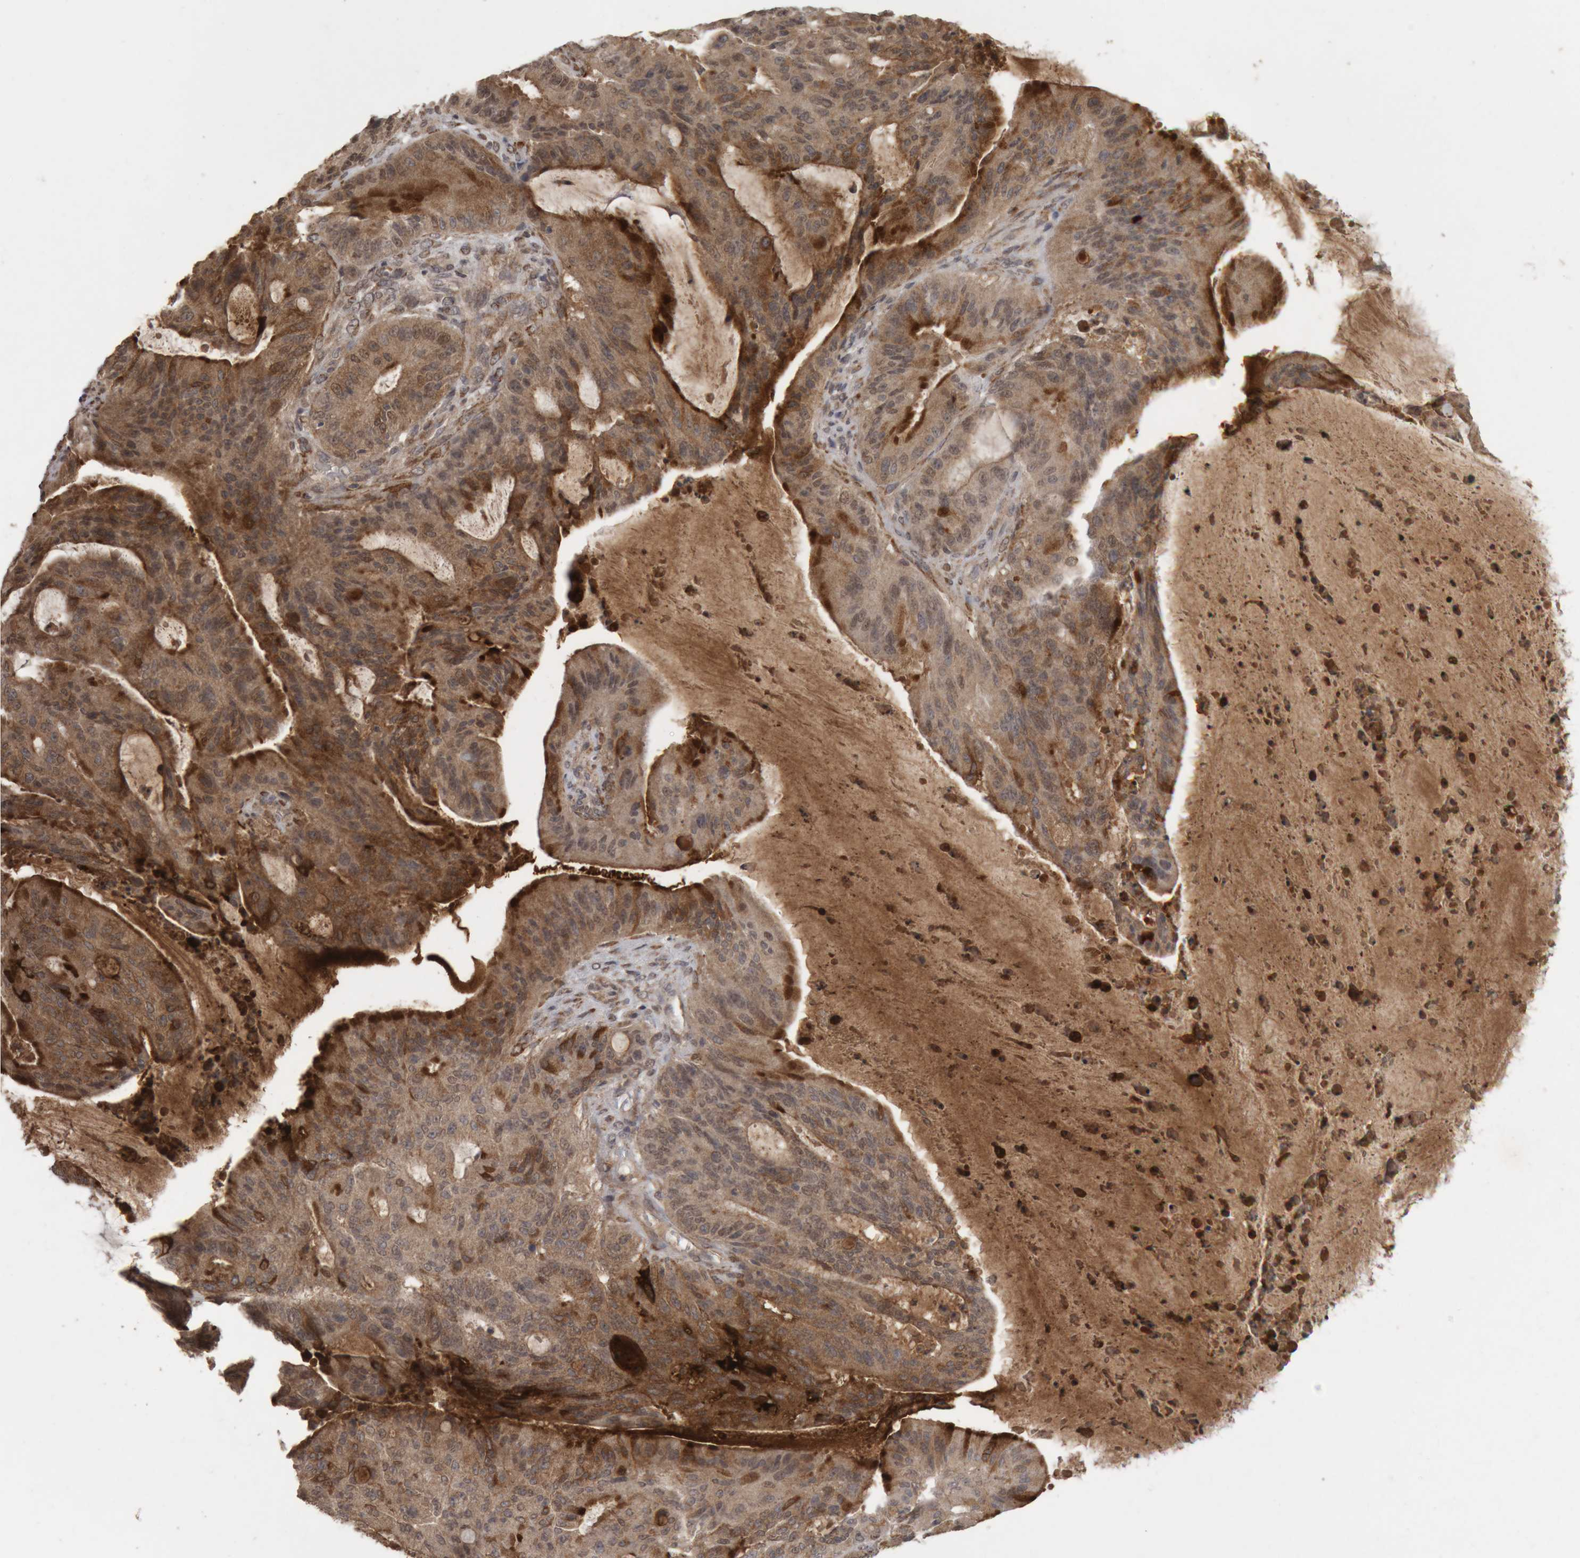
{"staining": {"intensity": "moderate", "quantity": ">75%", "location": "cytoplasmic/membranous"}, "tissue": "liver cancer", "cell_type": "Tumor cells", "image_type": "cancer", "snomed": [{"axis": "morphology", "description": "Normal tissue, NOS"}, {"axis": "morphology", "description": "Cholangiocarcinoma"}, {"axis": "topography", "description": "Liver"}, {"axis": "topography", "description": "Peripheral nerve tissue"}], "caption": "This is a micrograph of immunohistochemistry staining of cholangiocarcinoma (liver), which shows moderate expression in the cytoplasmic/membranous of tumor cells.", "gene": "MEP1A", "patient": {"sex": "female", "age": 73}}